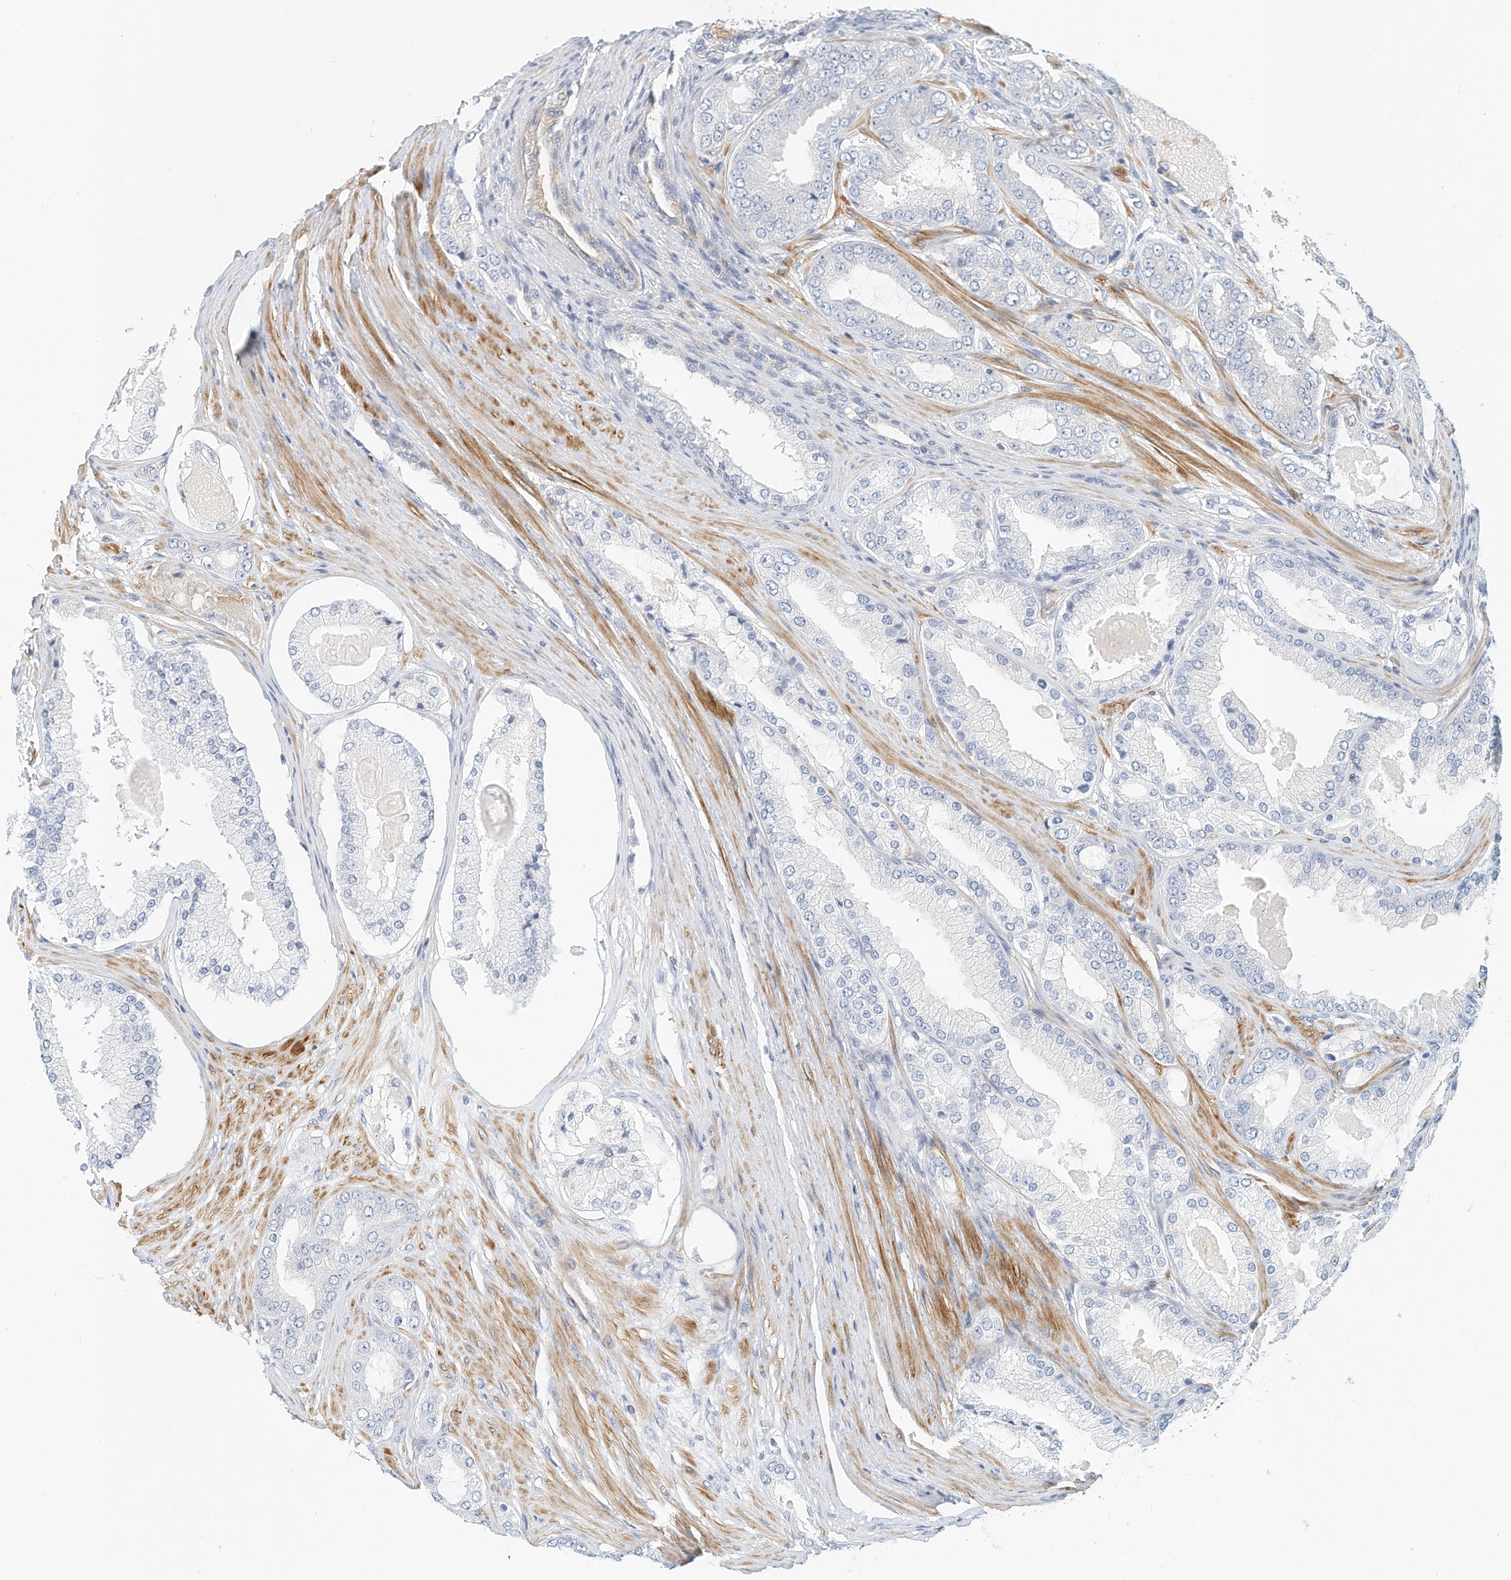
{"staining": {"intensity": "negative", "quantity": "none", "location": "none"}, "tissue": "prostate cancer", "cell_type": "Tumor cells", "image_type": "cancer", "snomed": [{"axis": "morphology", "description": "Adenocarcinoma, High grade"}, {"axis": "topography", "description": "Prostate"}], "caption": "Prostate adenocarcinoma (high-grade) was stained to show a protein in brown. There is no significant expression in tumor cells.", "gene": "MICAL1", "patient": {"sex": "male", "age": 60}}